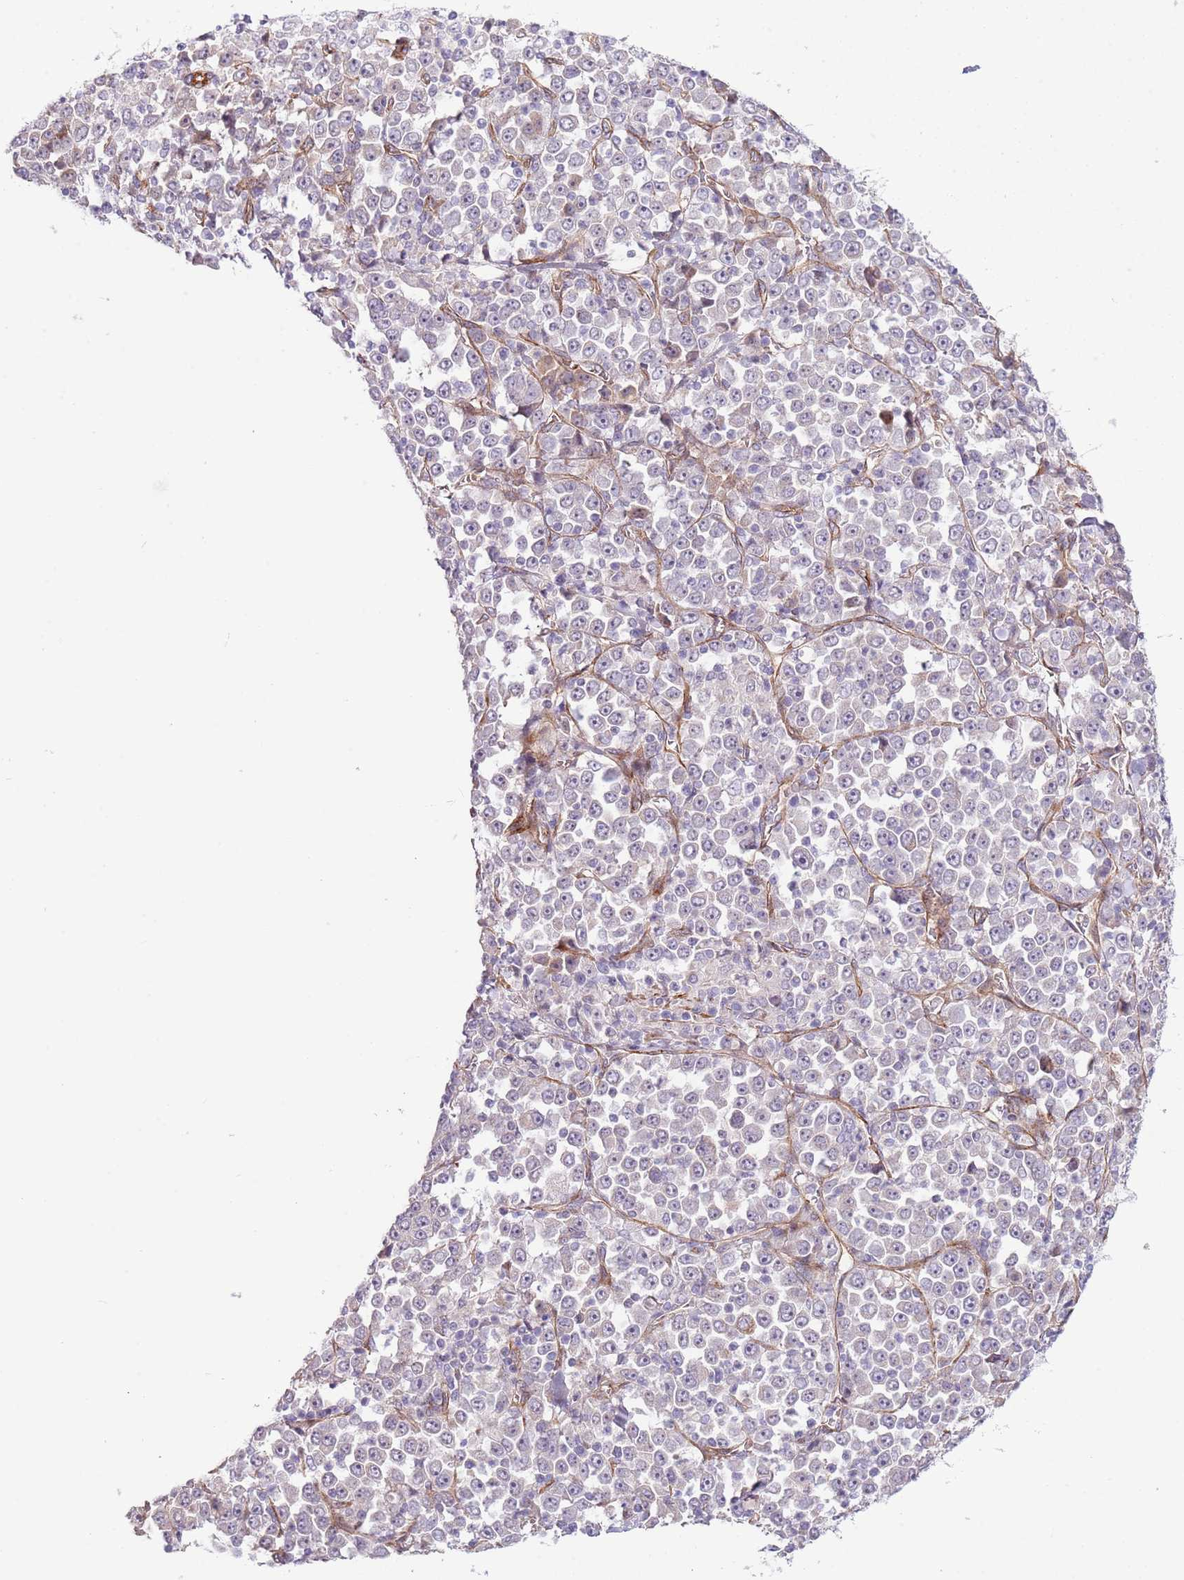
{"staining": {"intensity": "negative", "quantity": "none", "location": "none"}, "tissue": "stomach cancer", "cell_type": "Tumor cells", "image_type": "cancer", "snomed": [{"axis": "morphology", "description": "Normal tissue, NOS"}, {"axis": "morphology", "description": "Adenocarcinoma, NOS"}, {"axis": "topography", "description": "Stomach, upper"}, {"axis": "topography", "description": "Stomach"}], "caption": "Tumor cells are negative for protein expression in human adenocarcinoma (stomach).", "gene": "NEK3", "patient": {"sex": "male", "age": 59}}